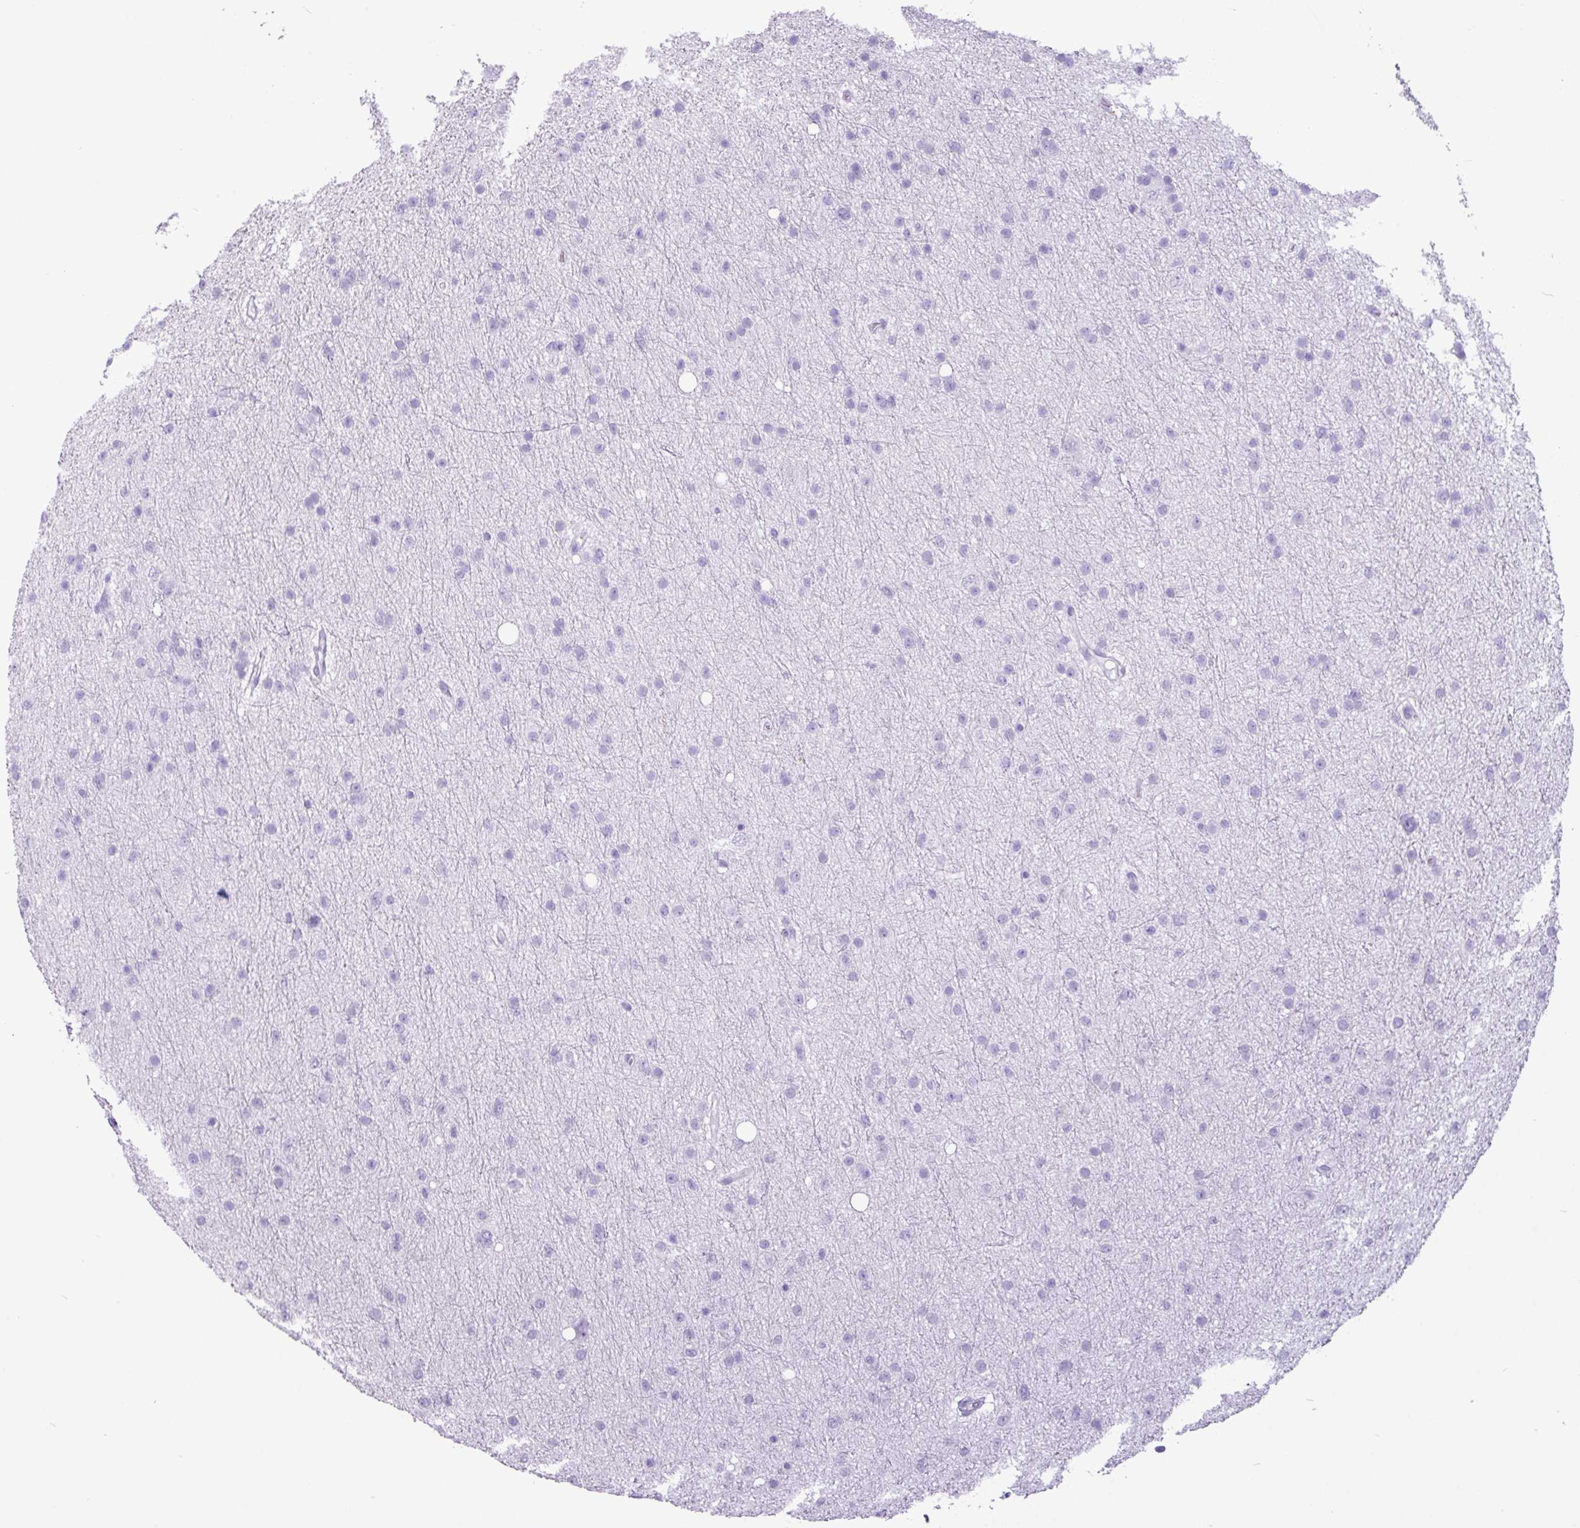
{"staining": {"intensity": "negative", "quantity": "none", "location": "none"}, "tissue": "glioma", "cell_type": "Tumor cells", "image_type": "cancer", "snomed": [{"axis": "morphology", "description": "Glioma, malignant, Low grade"}, {"axis": "topography", "description": "Cerebral cortex"}], "caption": "IHC histopathology image of human low-grade glioma (malignant) stained for a protein (brown), which reveals no expression in tumor cells.", "gene": "AMY1B", "patient": {"sex": "female", "age": 39}}